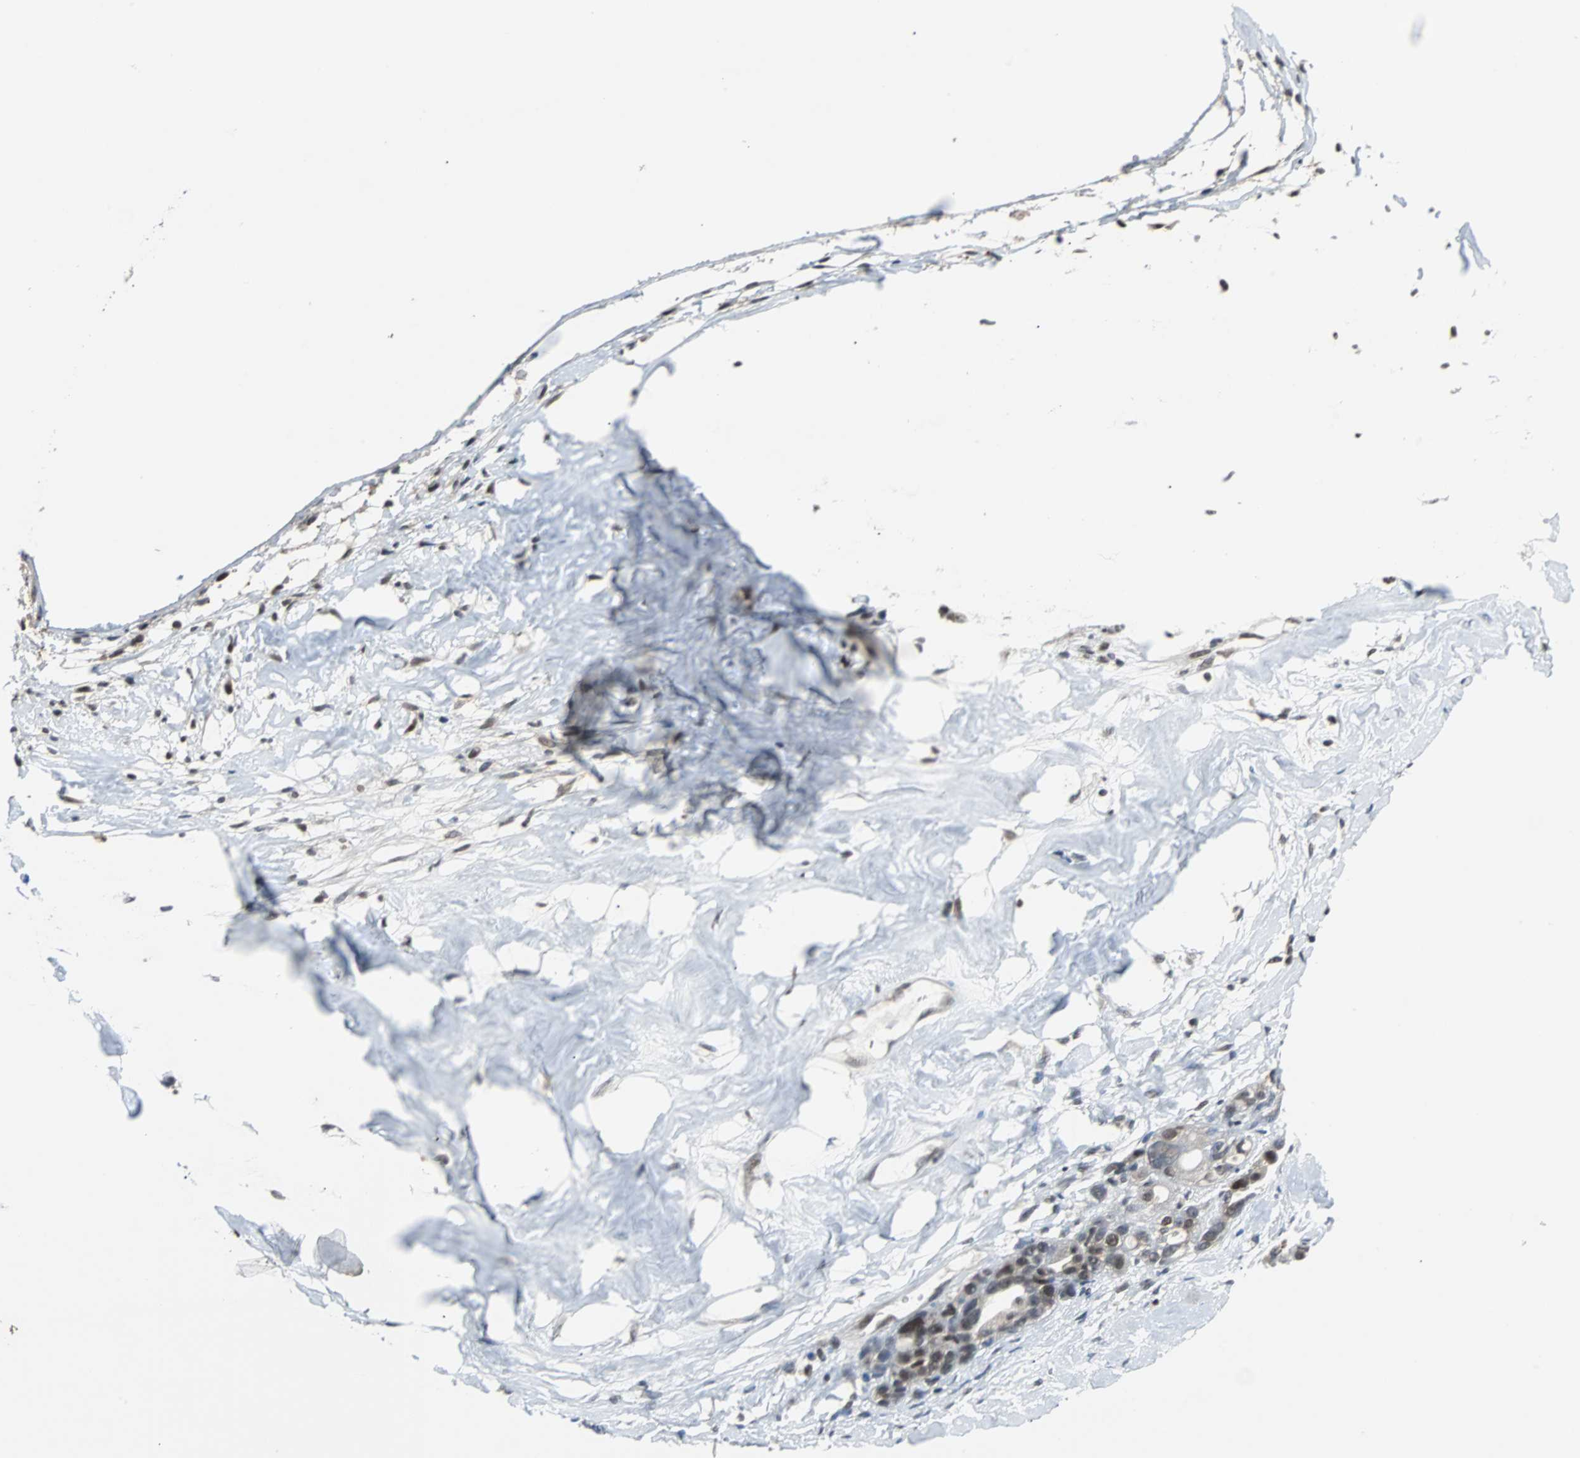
{"staining": {"intensity": "moderate", "quantity": "<25%", "location": "cytoplasmic/membranous,nuclear"}, "tissue": "ovarian cancer", "cell_type": "Tumor cells", "image_type": "cancer", "snomed": [{"axis": "morphology", "description": "Cystadenocarcinoma, serous, NOS"}, {"axis": "topography", "description": "Ovary"}], "caption": "A histopathology image of ovarian cancer stained for a protein shows moderate cytoplasmic/membranous and nuclear brown staining in tumor cells. The protein is shown in brown color, while the nuclei are stained blue.", "gene": "SIRT1", "patient": {"sex": "female", "age": 66}}